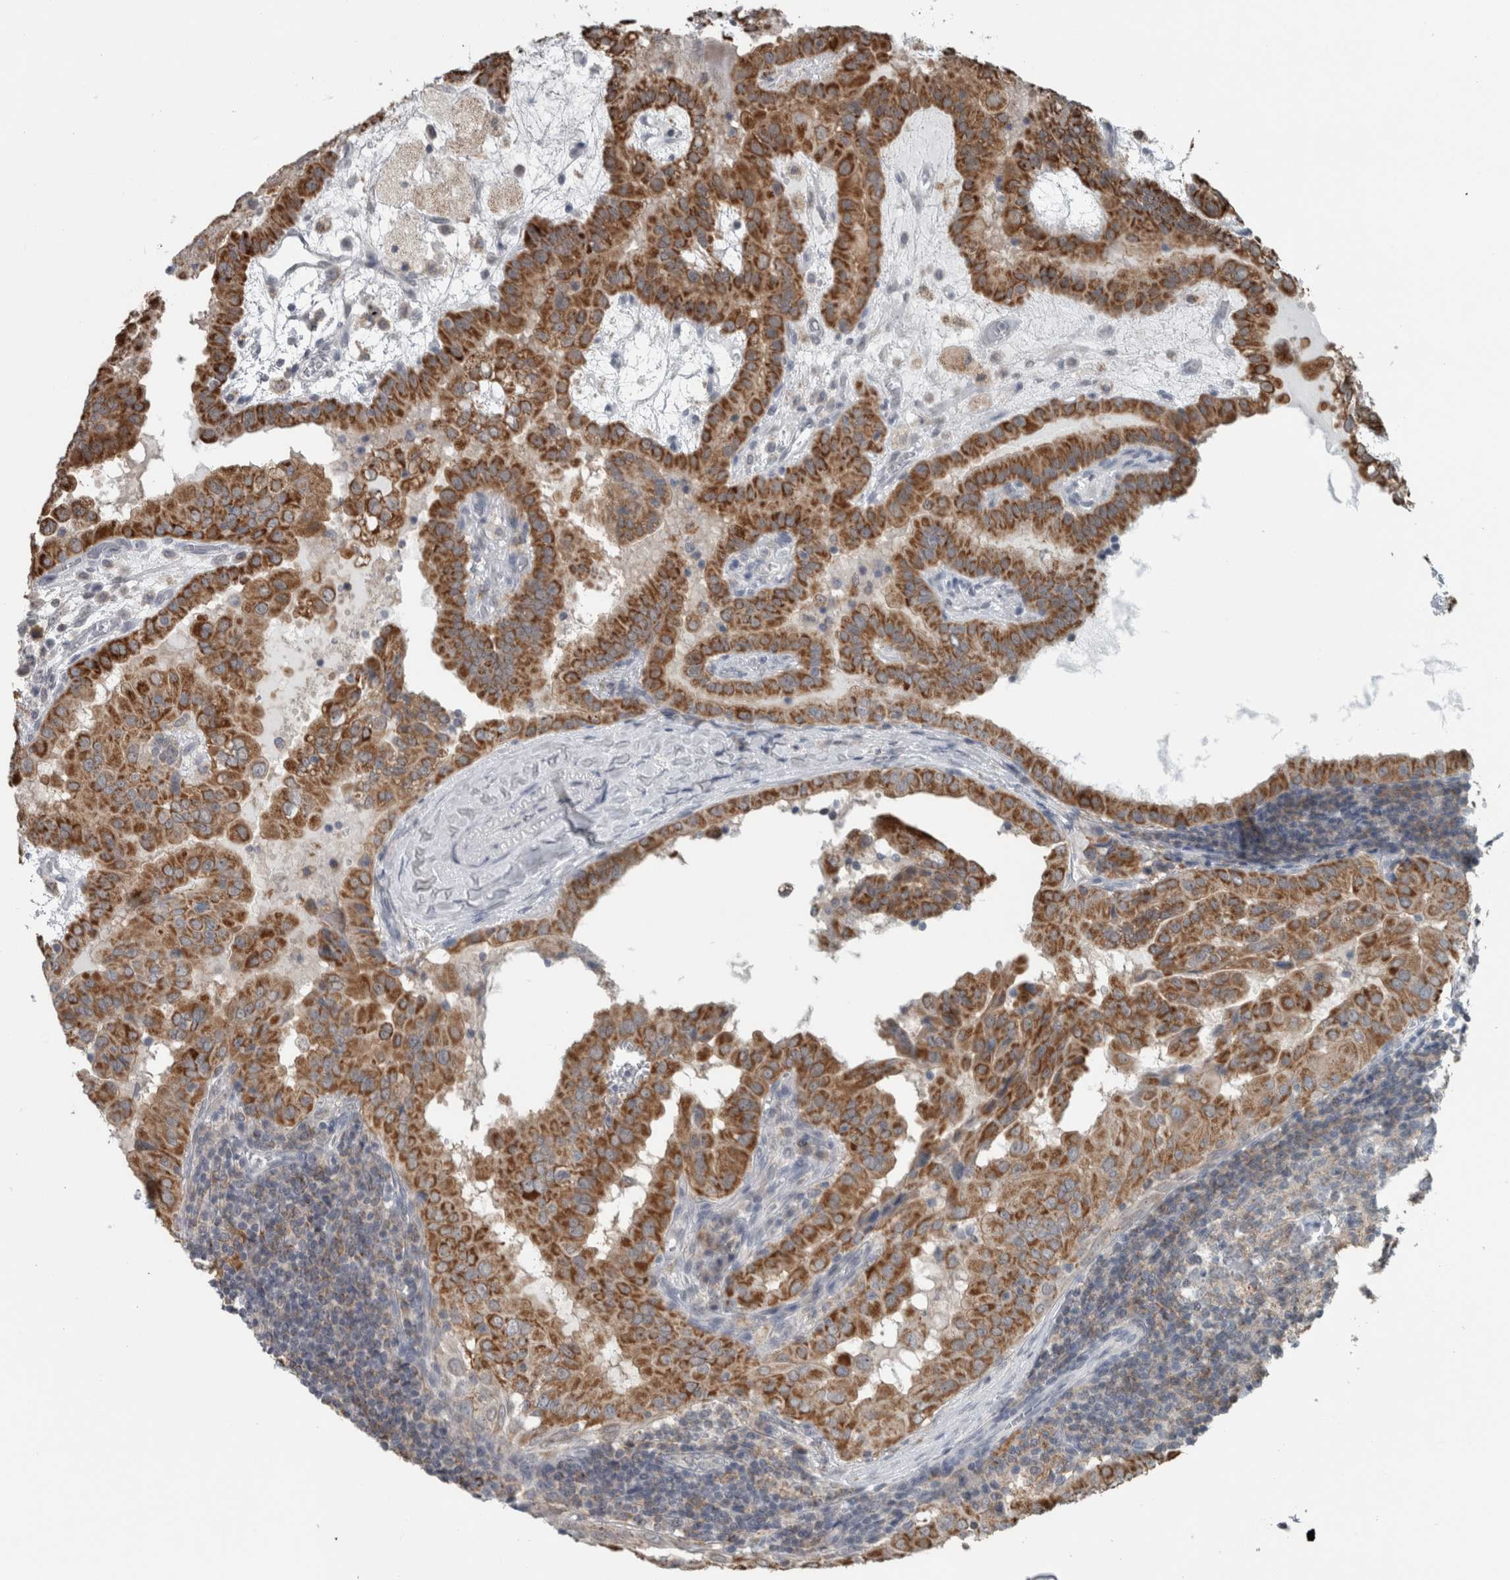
{"staining": {"intensity": "strong", "quantity": ">75%", "location": "cytoplasmic/membranous"}, "tissue": "thyroid cancer", "cell_type": "Tumor cells", "image_type": "cancer", "snomed": [{"axis": "morphology", "description": "Papillary adenocarcinoma, NOS"}, {"axis": "topography", "description": "Thyroid gland"}], "caption": "The image demonstrates staining of thyroid cancer, revealing strong cytoplasmic/membranous protein staining (brown color) within tumor cells. (DAB (3,3'-diaminobenzidine) IHC with brightfield microscopy, high magnification).", "gene": "ACSF2", "patient": {"sex": "male", "age": 33}}